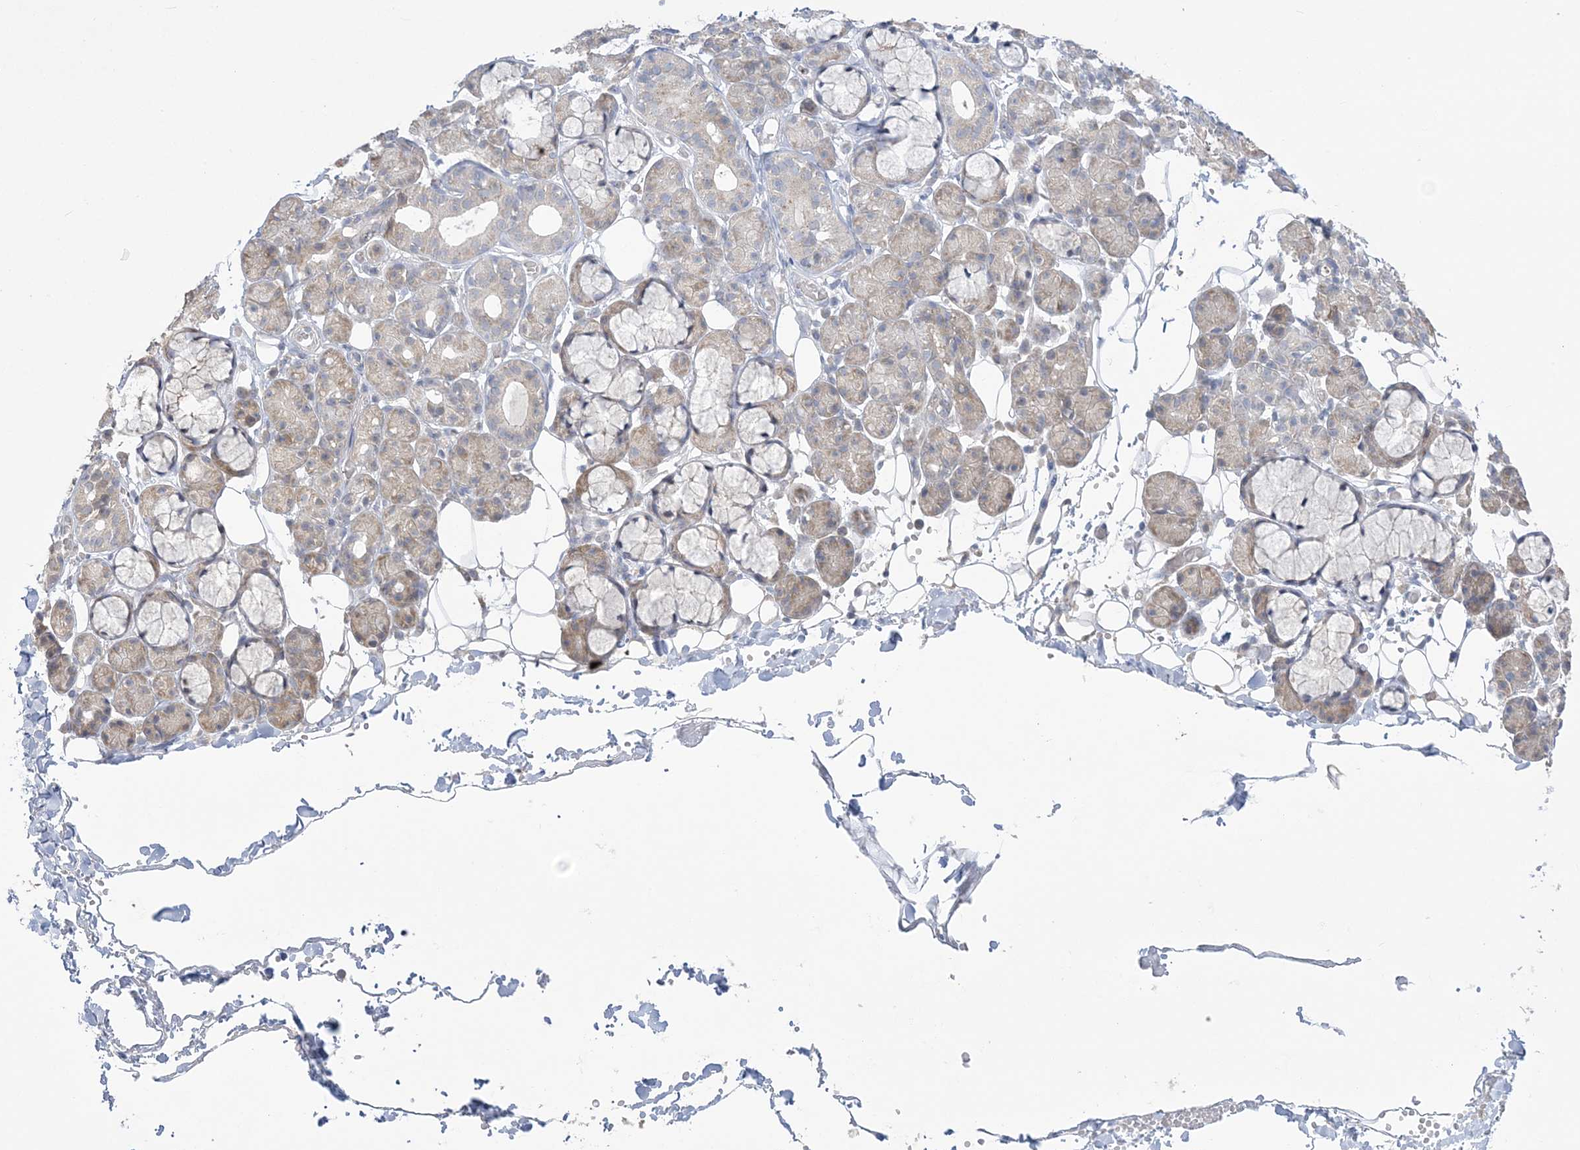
{"staining": {"intensity": "weak", "quantity": "<25%", "location": "cytoplasmic/membranous"}, "tissue": "salivary gland", "cell_type": "Glandular cells", "image_type": "normal", "snomed": [{"axis": "morphology", "description": "Normal tissue, NOS"}, {"axis": "topography", "description": "Salivary gland"}], "caption": "Immunohistochemistry (IHC) photomicrograph of benign salivary gland stained for a protein (brown), which reveals no positivity in glandular cells. (Stains: DAB (3,3'-diaminobenzidine) IHC with hematoxylin counter stain, Microscopy: brightfield microscopy at high magnification).", "gene": "FARSB", "patient": {"sex": "male", "age": 63}}